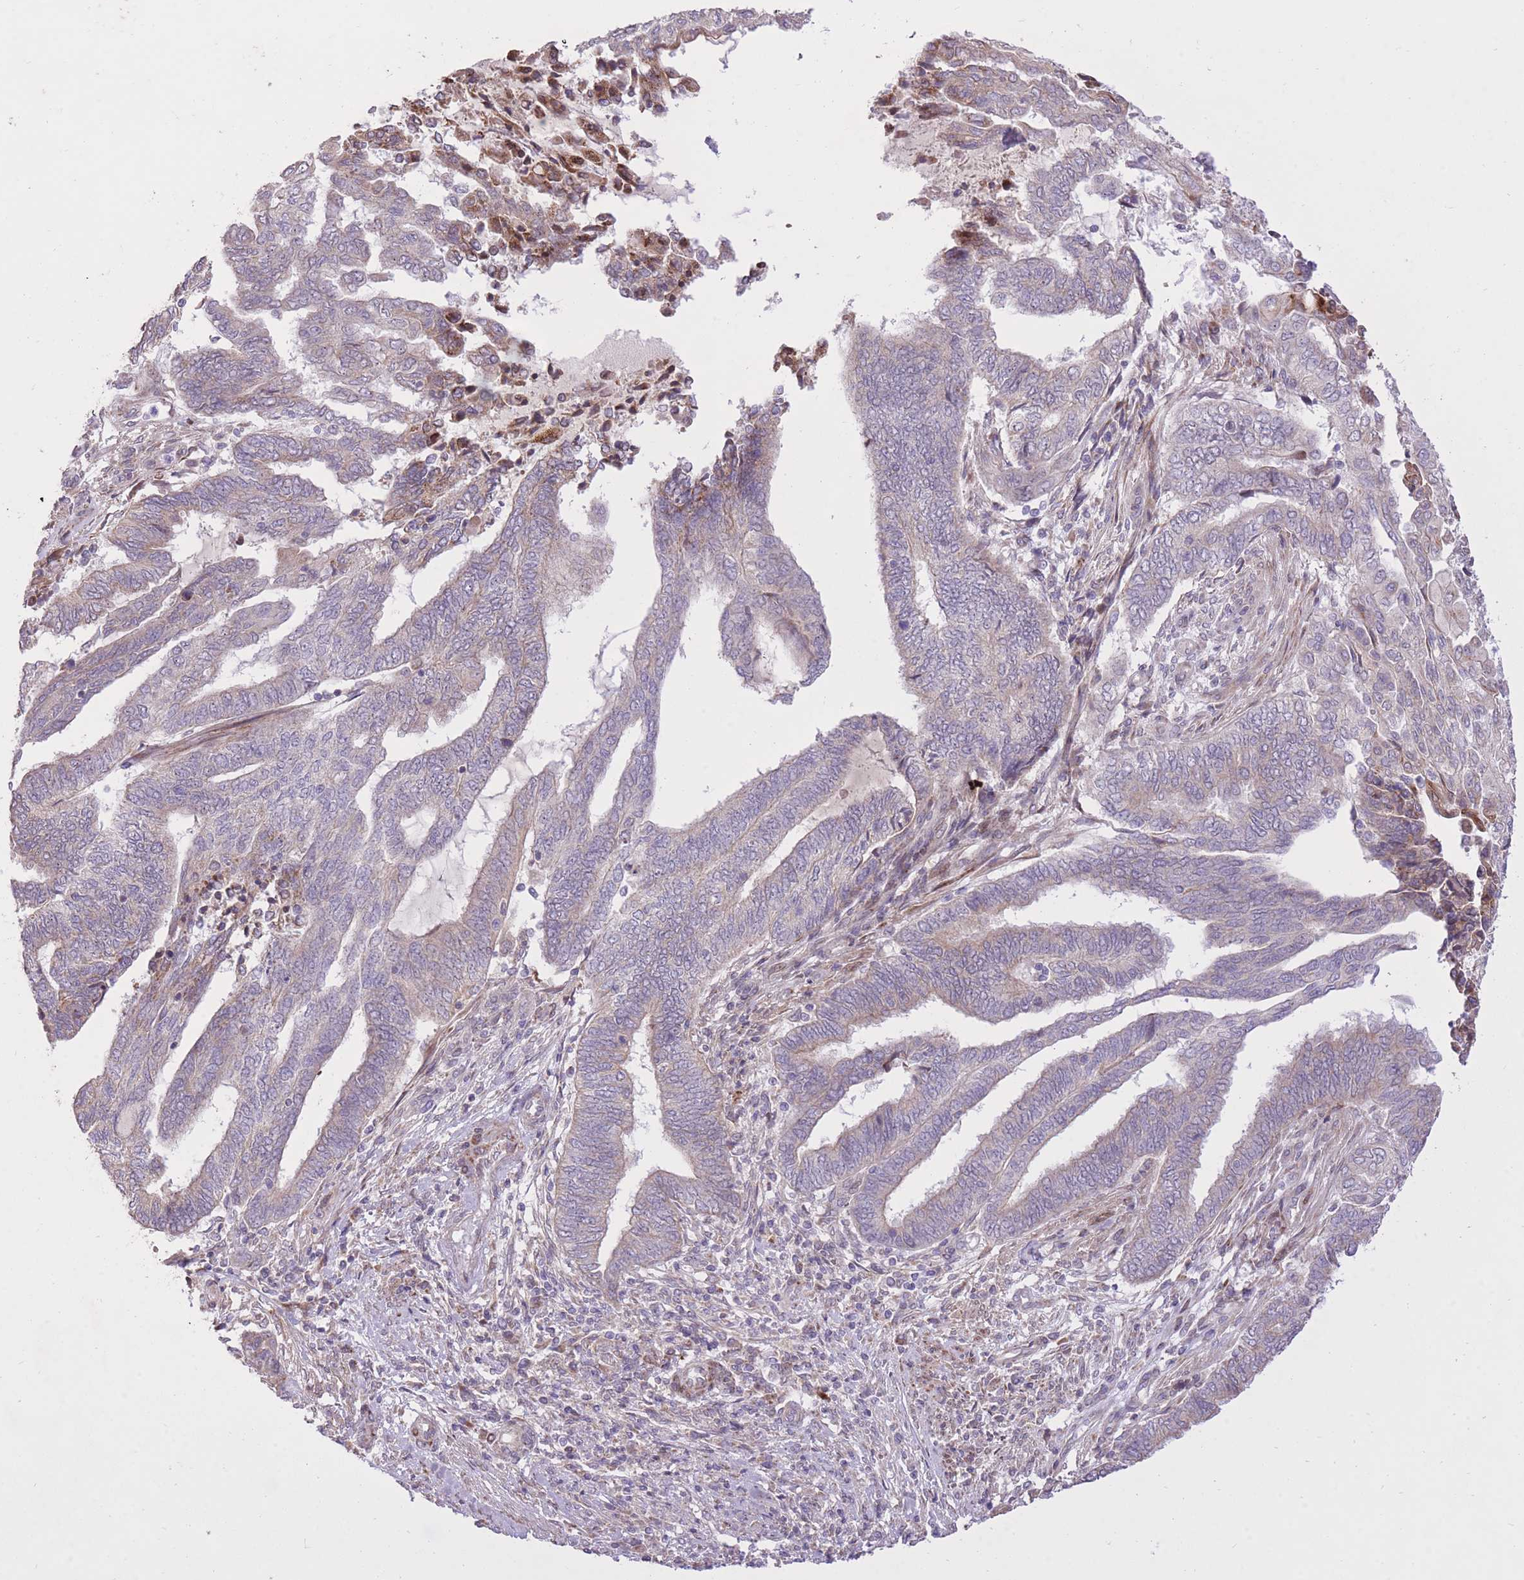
{"staining": {"intensity": "negative", "quantity": "none", "location": "none"}, "tissue": "endometrial cancer", "cell_type": "Tumor cells", "image_type": "cancer", "snomed": [{"axis": "morphology", "description": "Adenocarcinoma, NOS"}, {"axis": "topography", "description": "Uterus"}, {"axis": "topography", "description": "Endometrium"}], "caption": "High power microscopy image of an immunohistochemistry (IHC) photomicrograph of endometrial adenocarcinoma, revealing no significant staining in tumor cells.", "gene": "SLC4A4", "patient": {"sex": "female", "age": 70}}